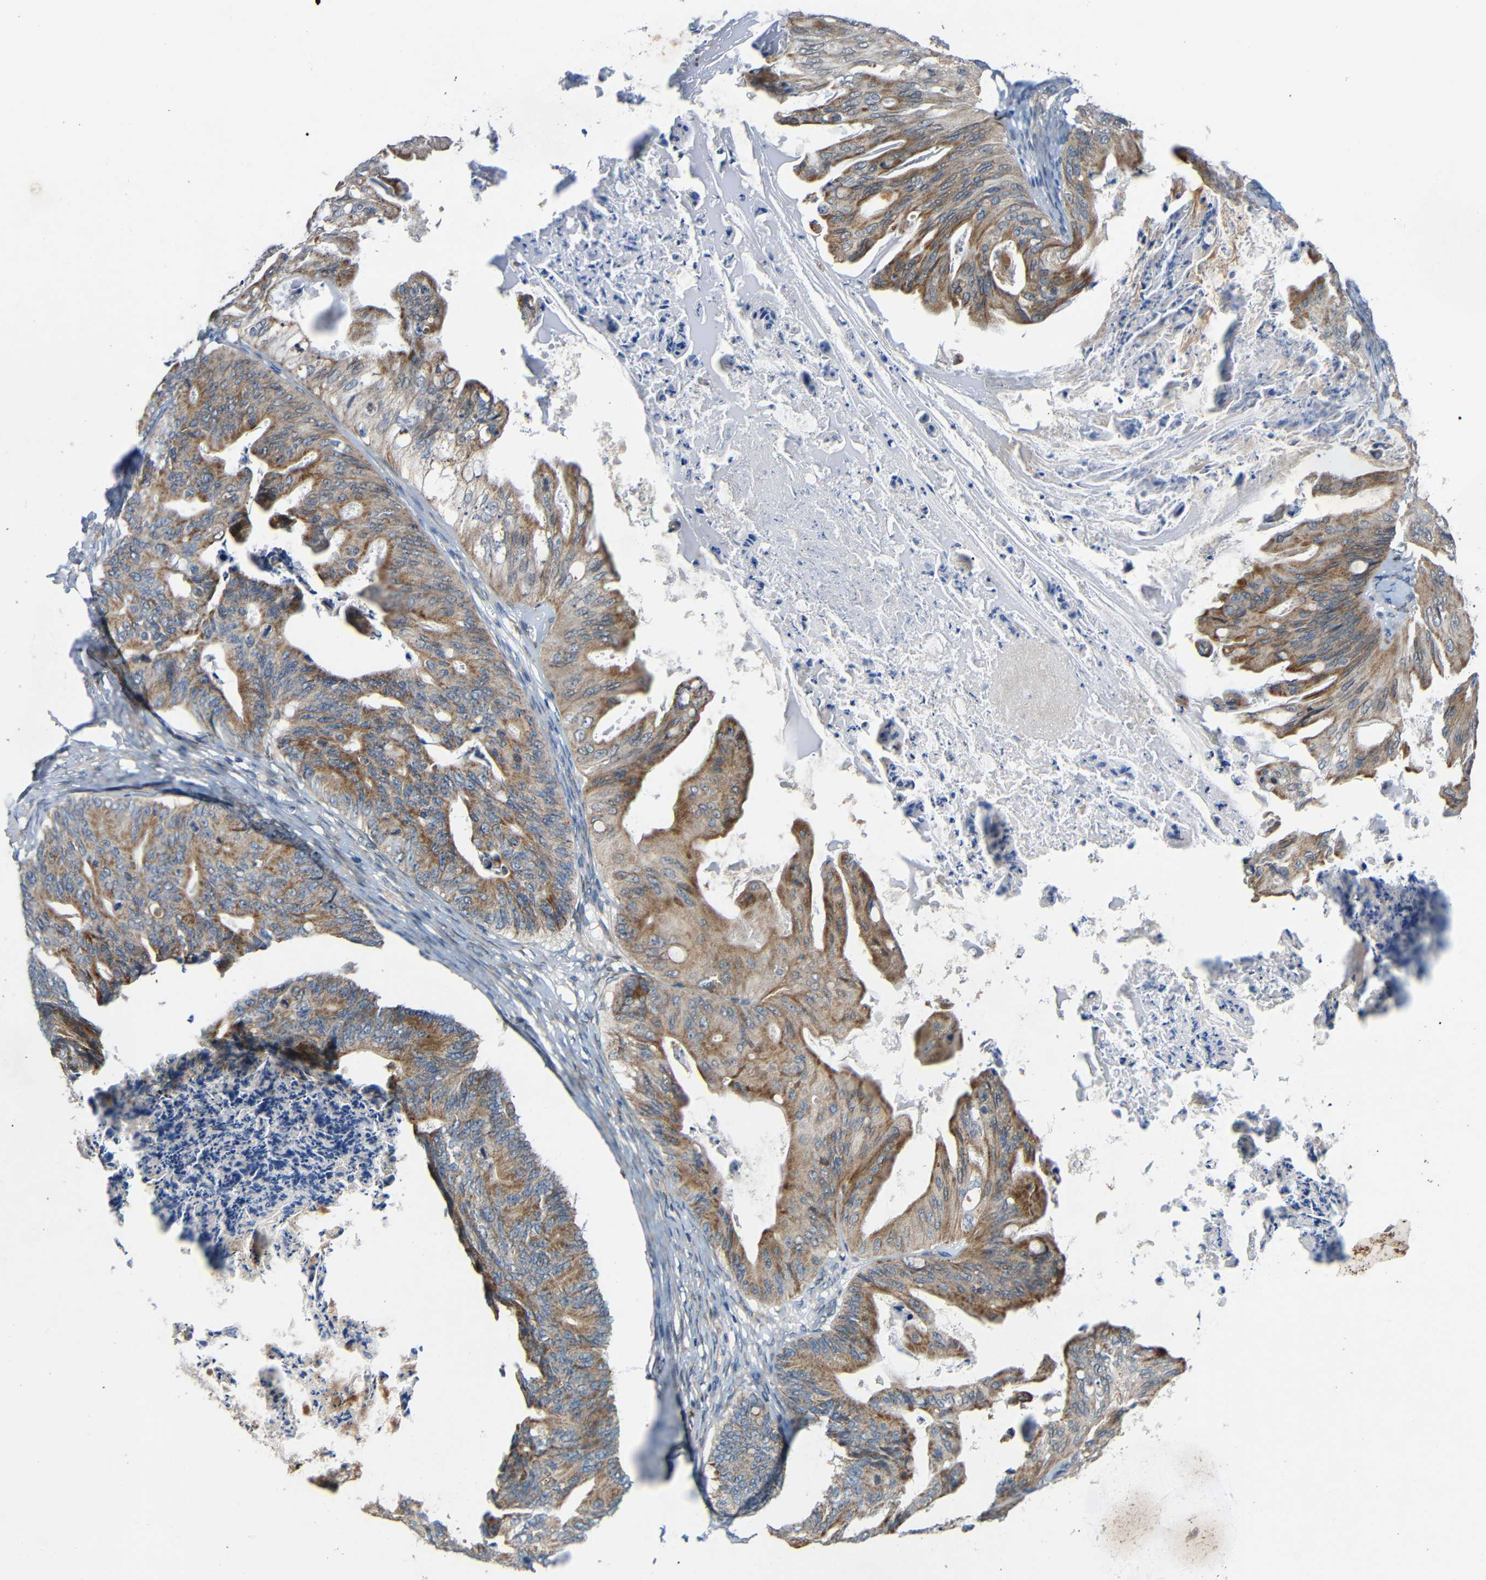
{"staining": {"intensity": "moderate", "quantity": ">75%", "location": "cytoplasmic/membranous"}, "tissue": "ovarian cancer", "cell_type": "Tumor cells", "image_type": "cancer", "snomed": [{"axis": "morphology", "description": "Cystadenocarcinoma, mucinous, NOS"}, {"axis": "topography", "description": "Ovary"}], "caption": "A histopathology image of ovarian cancer stained for a protein shows moderate cytoplasmic/membranous brown staining in tumor cells. Using DAB (3,3'-diaminobenzidine) (brown) and hematoxylin (blue) stains, captured at high magnification using brightfield microscopy.", "gene": "TMEM25", "patient": {"sex": "female", "age": 37}}